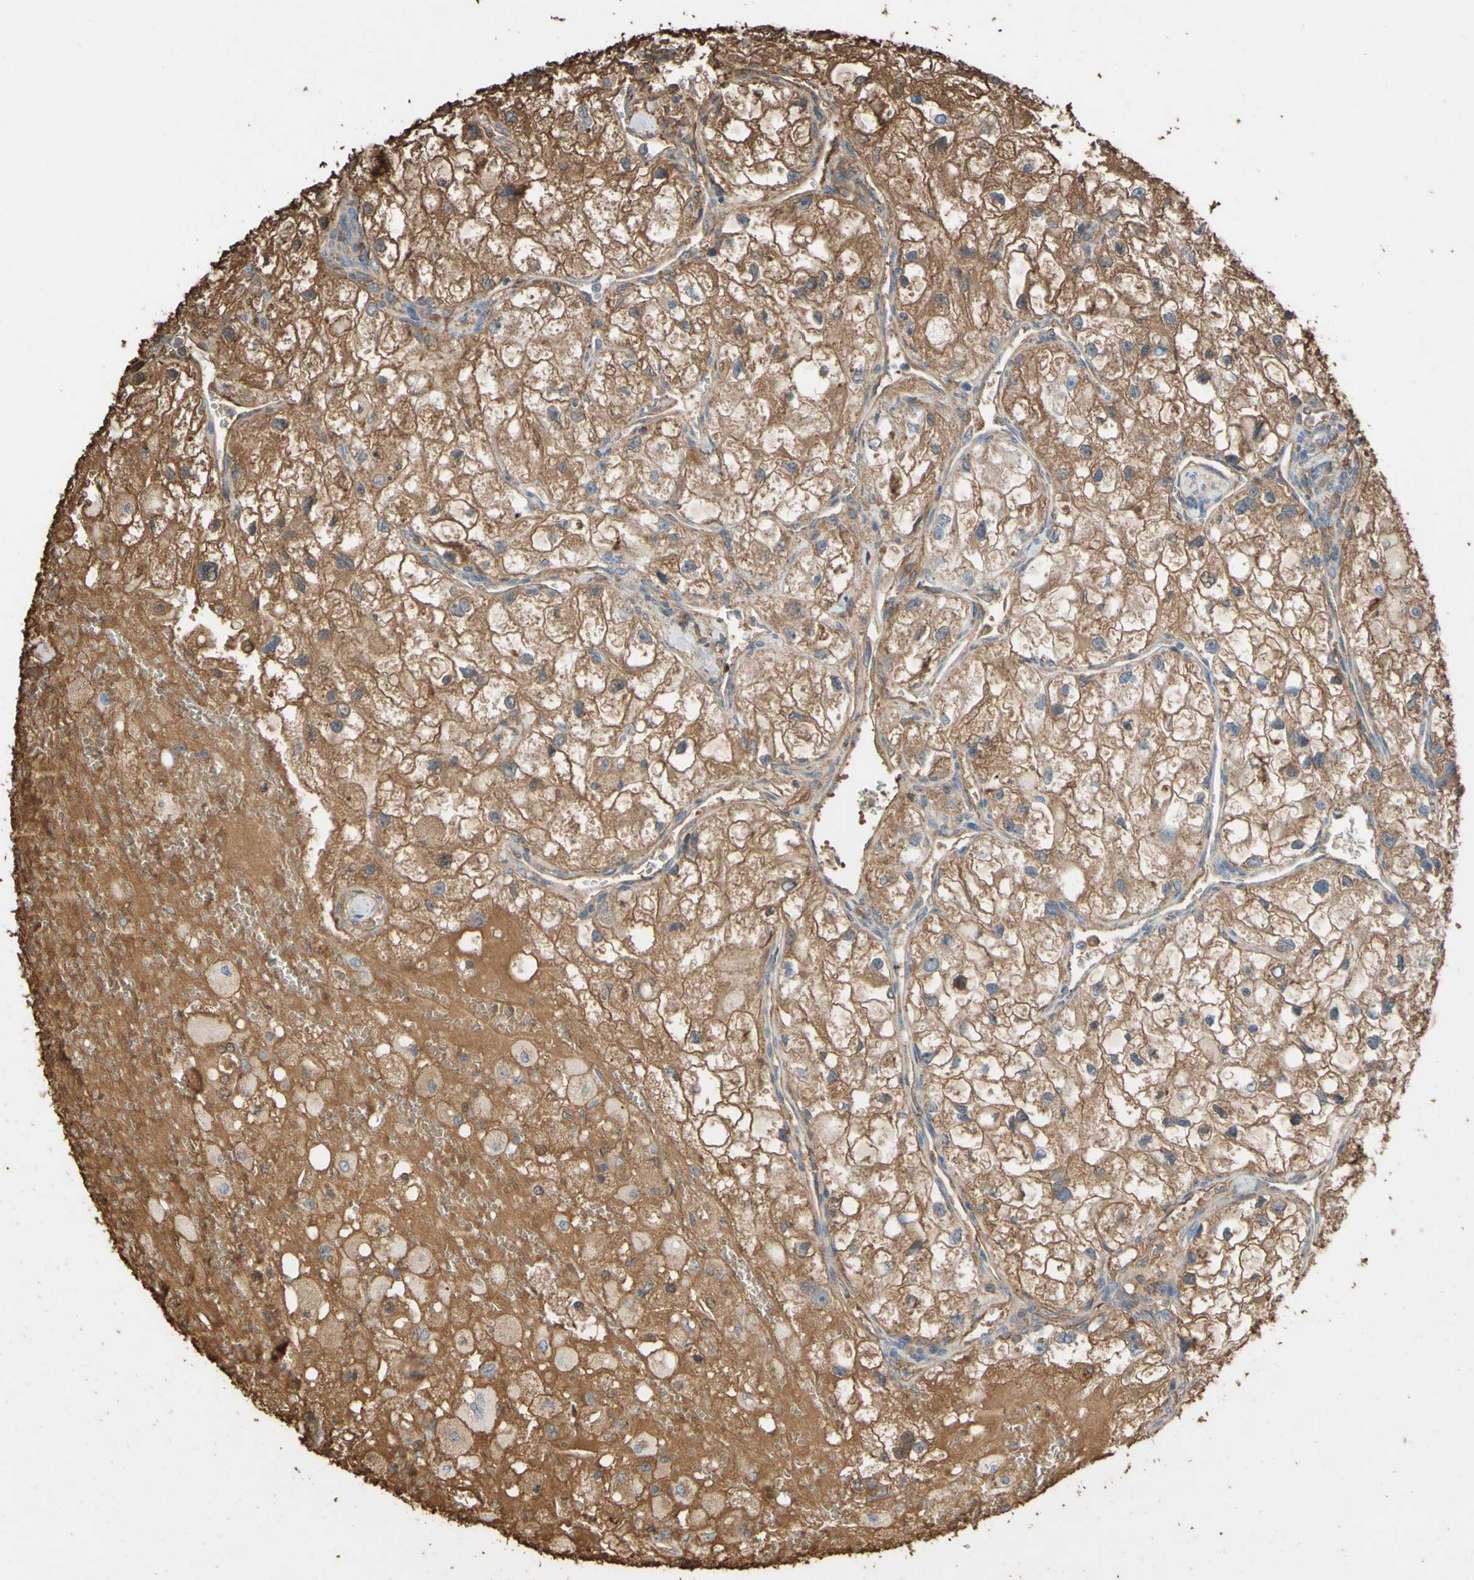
{"staining": {"intensity": "moderate", "quantity": "25%-75%", "location": "cytoplasmic/membranous"}, "tissue": "renal cancer", "cell_type": "Tumor cells", "image_type": "cancer", "snomed": [{"axis": "morphology", "description": "Adenocarcinoma, NOS"}, {"axis": "topography", "description": "Kidney"}], "caption": "A brown stain labels moderate cytoplasmic/membranous expression of a protein in human renal cancer (adenocarcinoma) tumor cells. (DAB (3,3'-diaminobenzidine) IHC with brightfield microscopy, high magnification).", "gene": "PTGDS", "patient": {"sex": "female", "age": 70}}